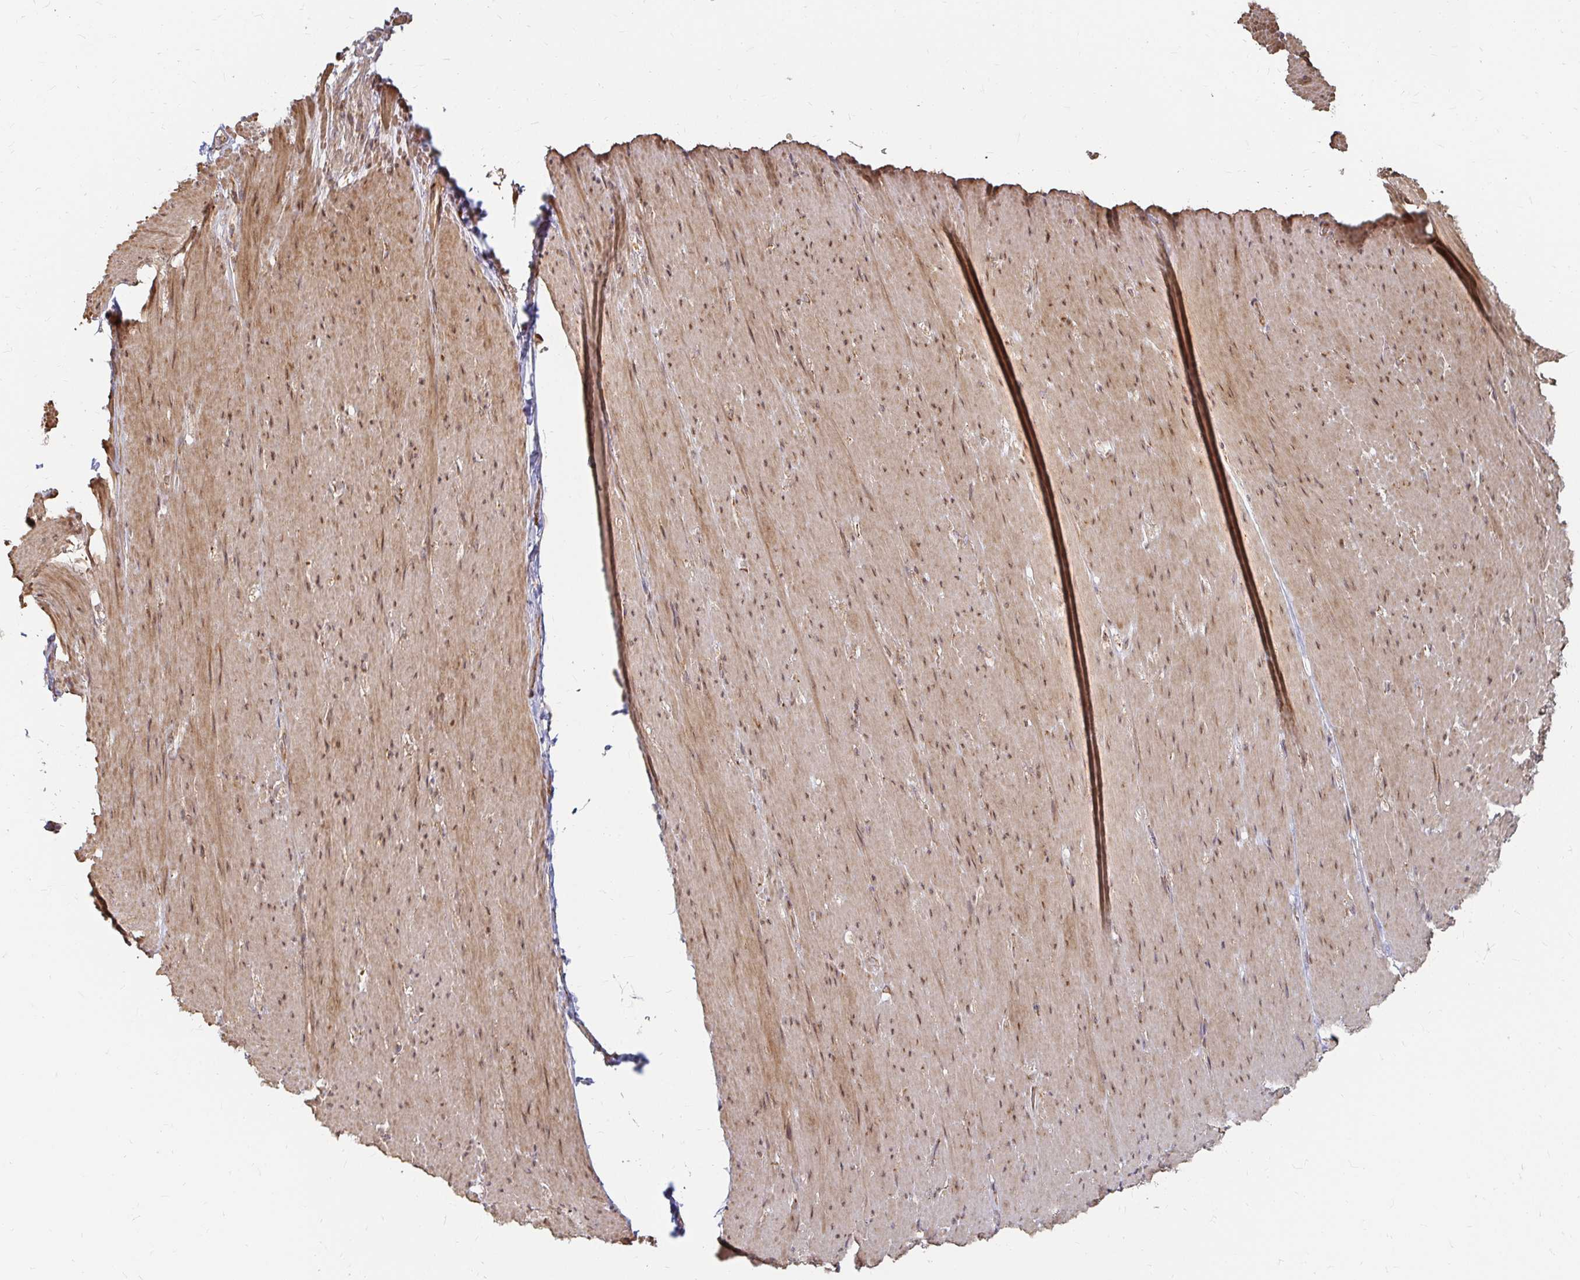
{"staining": {"intensity": "moderate", "quantity": ">75%", "location": "cytoplasmic/membranous,nuclear"}, "tissue": "smooth muscle", "cell_type": "Smooth muscle cells", "image_type": "normal", "snomed": [{"axis": "morphology", "description": "Normal tissue, NOS"}, {"axis": "topography", "description": "Smooth muscle"}, {"axis": "topography", "description": "Rectum"}], "caption": "Protein expression analysis of benign human smooth muscle reveals moderate cytoplasmic/membranous,nuclear staining in about >75% of smooth muscle cells. (DAB (3,3'-diaminobenzidine) = brown stain, brightfield microscopy at high magnification).", "gene": "CAST", "patient": {"sex": "male", "age": 53}}